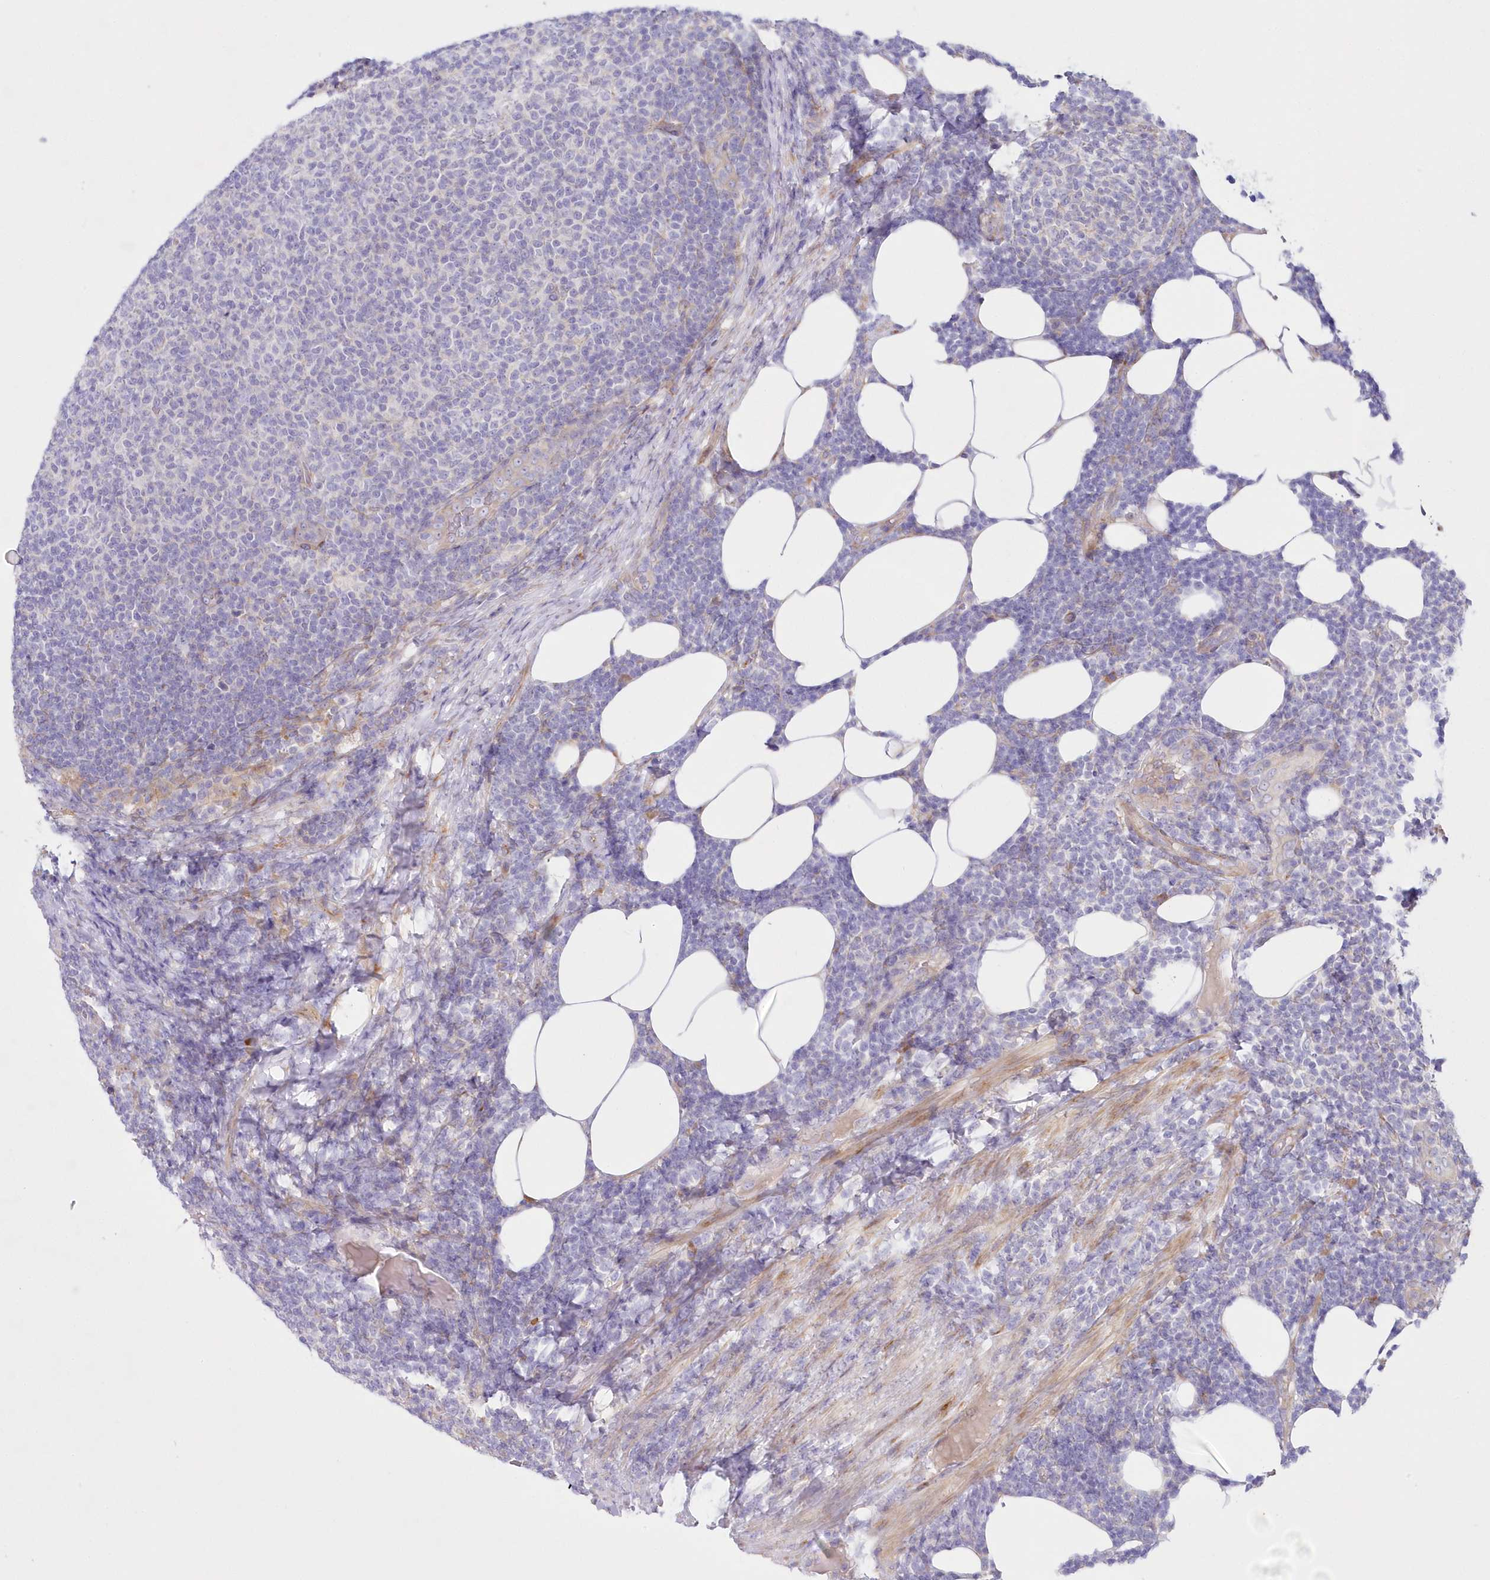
{"staining": {"intensity": "weak", "quantity": "<25%", "location": "cytoplasmic/membranous"}, "tissue": "lymphoma", "cell_type": "Tumor cells", "image_type": "cancer", "snomed": [{"axis": "morphology", "description": "Malignant lymphoma, non-Hodgkin's type, Low grade"}, {"axis": "topography", "description": "Lymph node"}], "caption": "DAB (3,3'-diaminobenzidine) immunohistochemical staining of human lymphoma reveals no significant positivity in tumor cells. (Brightfield microscopy of DAB IHC at high magnification).", "gene": "ARFGEF3", "patient": {"sex": "male", "age": 66}}